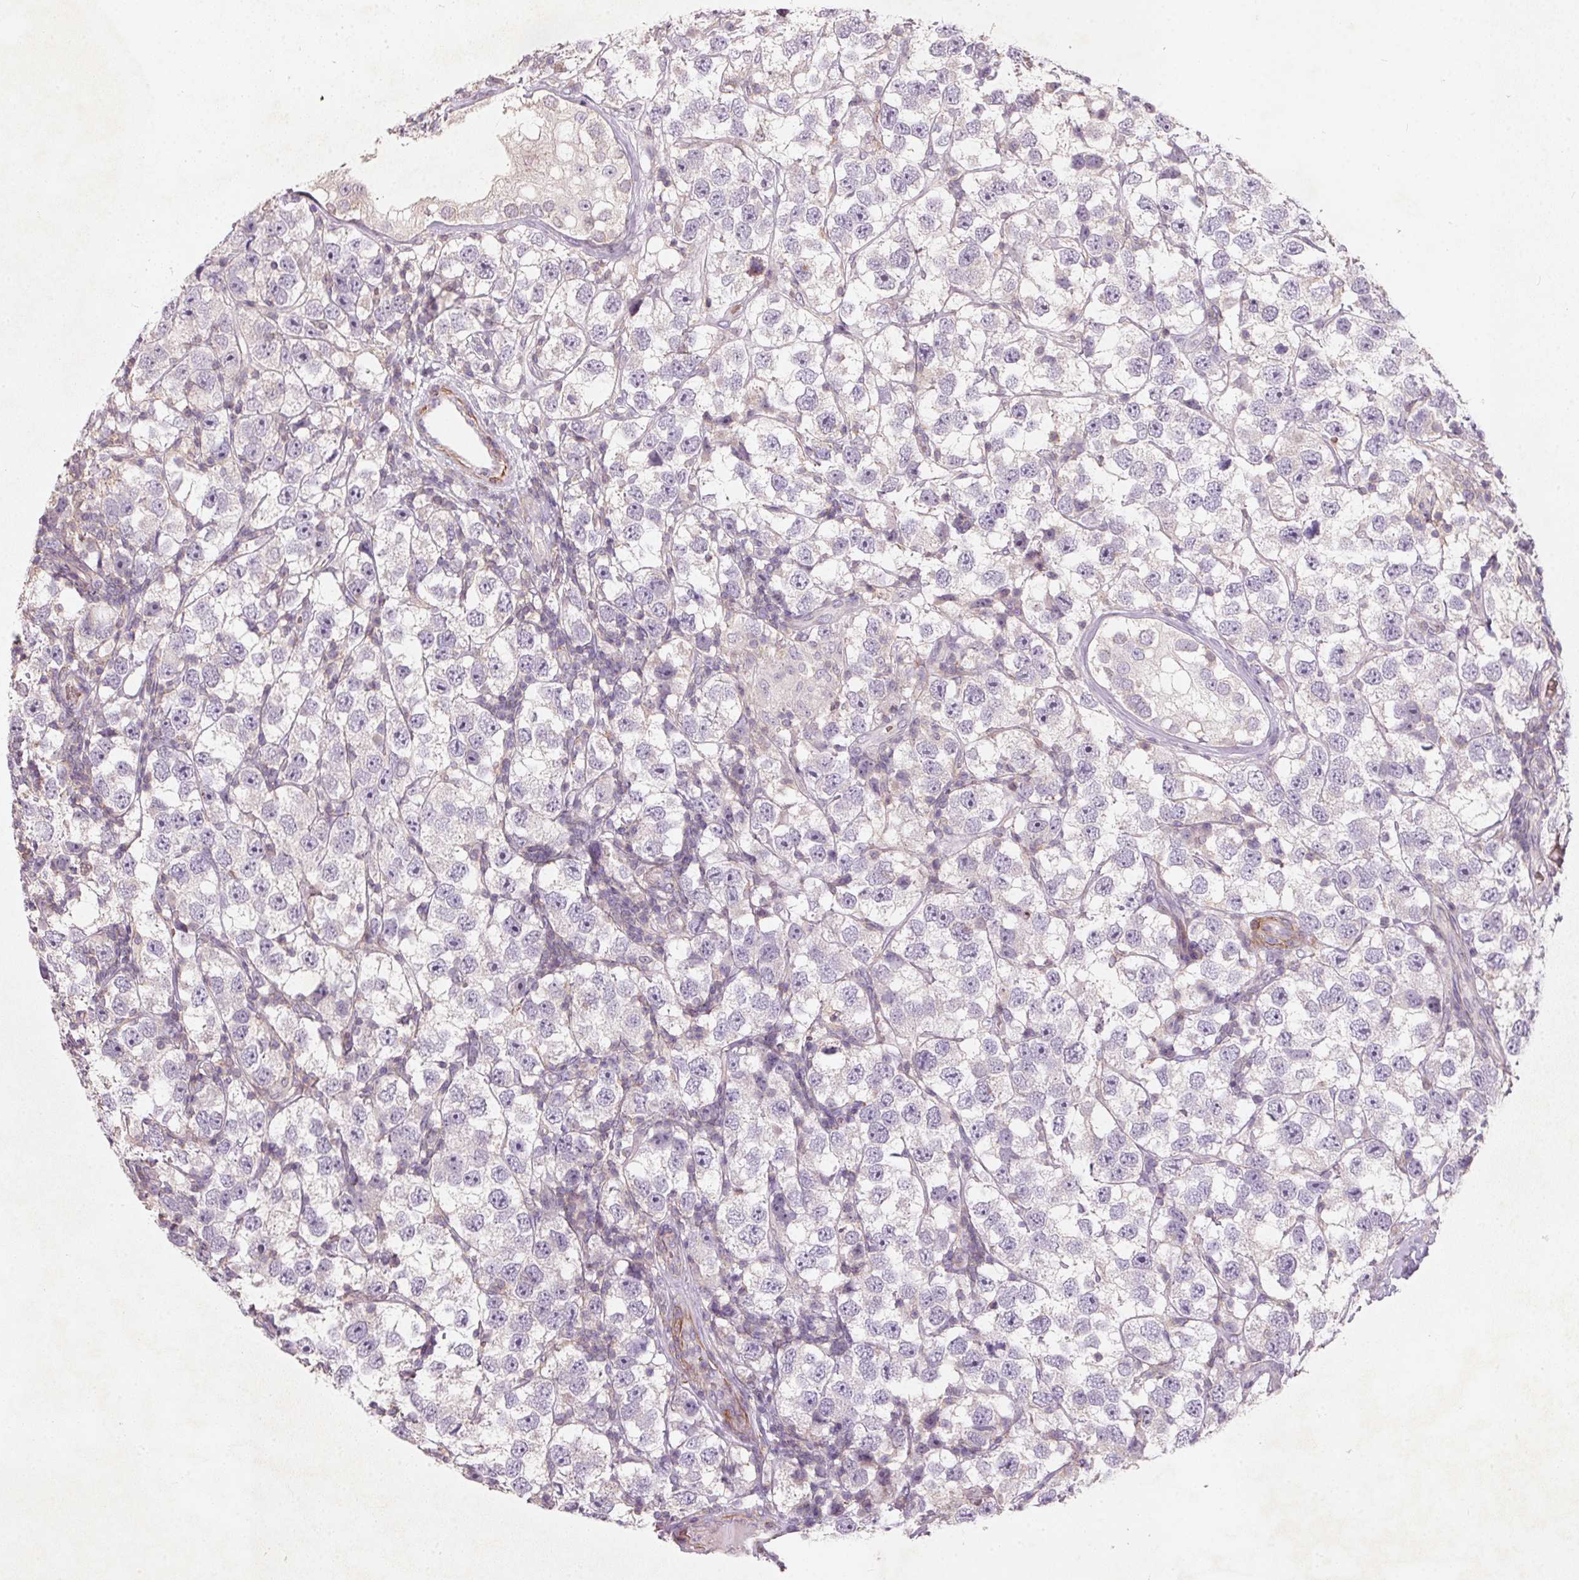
{"staining": {"intensity": "negative", "quantity": "none", "location": "none"}, "tissue": "testis cancer", "cell_type": "Tumor cells", "image_type": "cancer", "snomed": [{"axis": "morphology", "description": "Seminoma, NOS"}, {"axis": "topography", "description": "Testis"}], "caption": "Tumor cells show no significant positivity in seminoma (testis).", "gene": "KCNK15", "patient": {"sex": "male", "age": 26}}